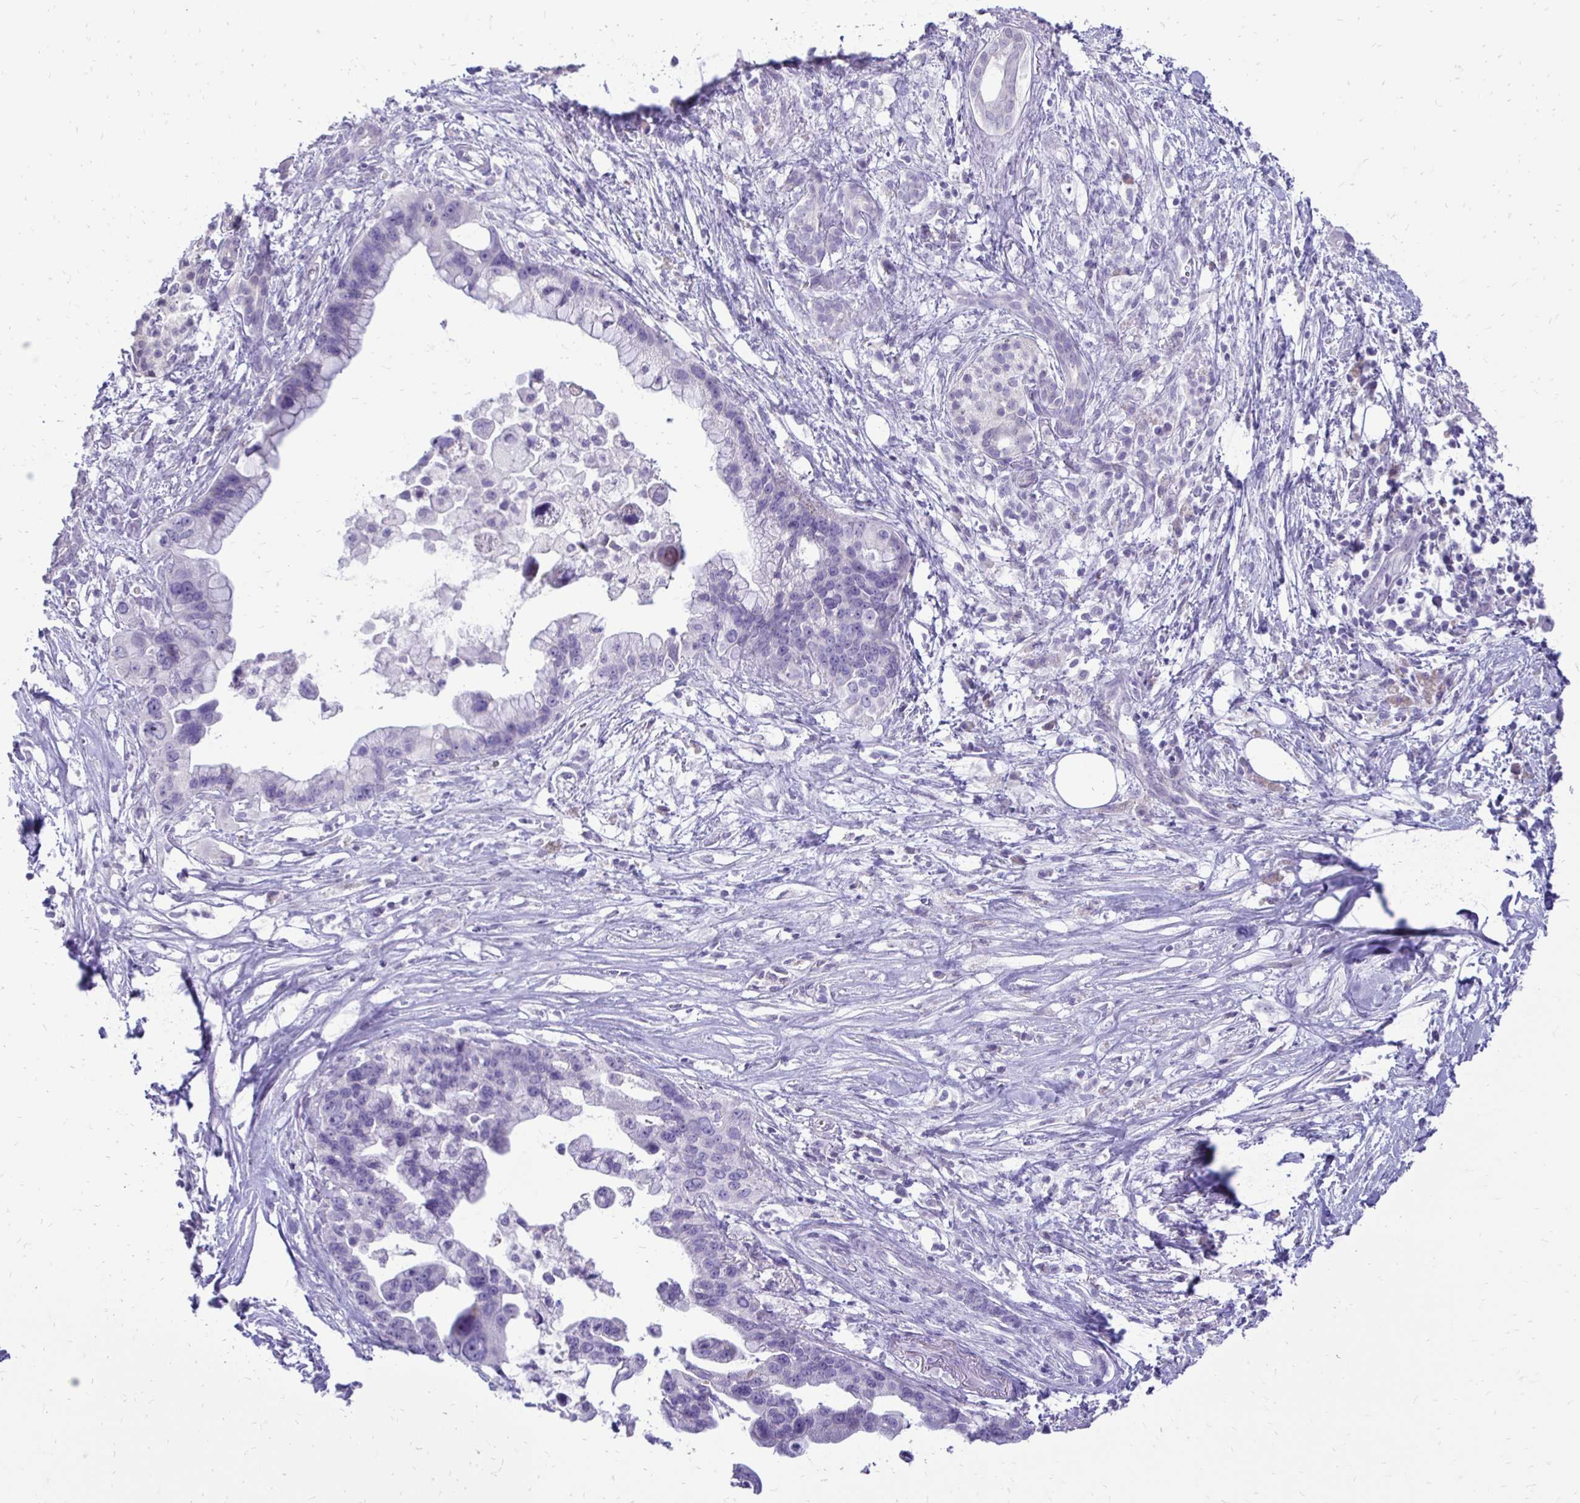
{"staining": {"intensity": "negative", "quantity": "none", "location": "none"}, "tissue": "pancreatic cancer", "cell_type": "Tumor cells", "image_type": "cancer", "snomed": [{"axis": "morphology", "description": "Adenocarcinoma, NOS"}, {"axis": "topography", "description": "Pancreas"}], "caption": "A histopathology image of human pancreatic adenocarcinoma is negative for staining in tumor cells.", "gene": "GAS2", "patient": {"sex": "female", "age": 83}}